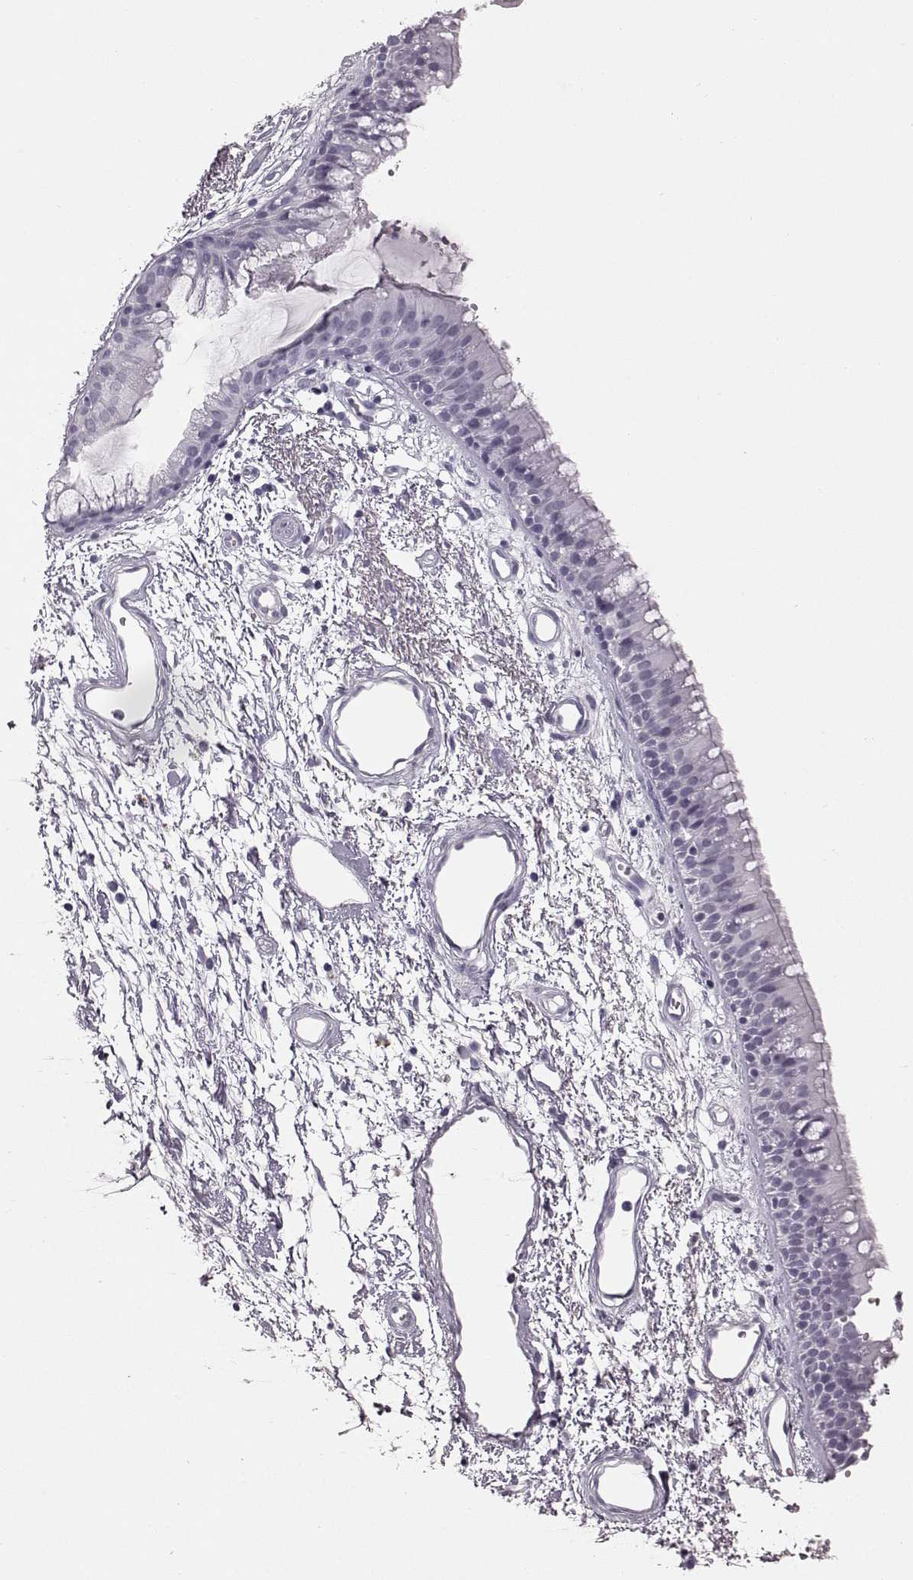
{"staining": {"intensity": "negative", "quantity": "none", "location": "none"}, "tissue": "bronchus", "cell_type": "Respiratory epithelial cells", "image_type": "normal", "snomed": [{"axis": "morphology", "description": "Normal tissue, NOS"}, {"axis": "morphology", "description": "Squamous cell carcinoma, NOS"}, {"axis": "topography", "description": "Cartilage tissue"}, {"axis": "topography", "description": "Bronchus"}, {"axis": "topography", "description": "Lung"}], "caption": "Immunohistochemical staining of normal bronchus demonstrates no significant expression in respiratory epithelial cells.", "gene": "AIPL1", "patient": {"sex": "male", "age": 66}}